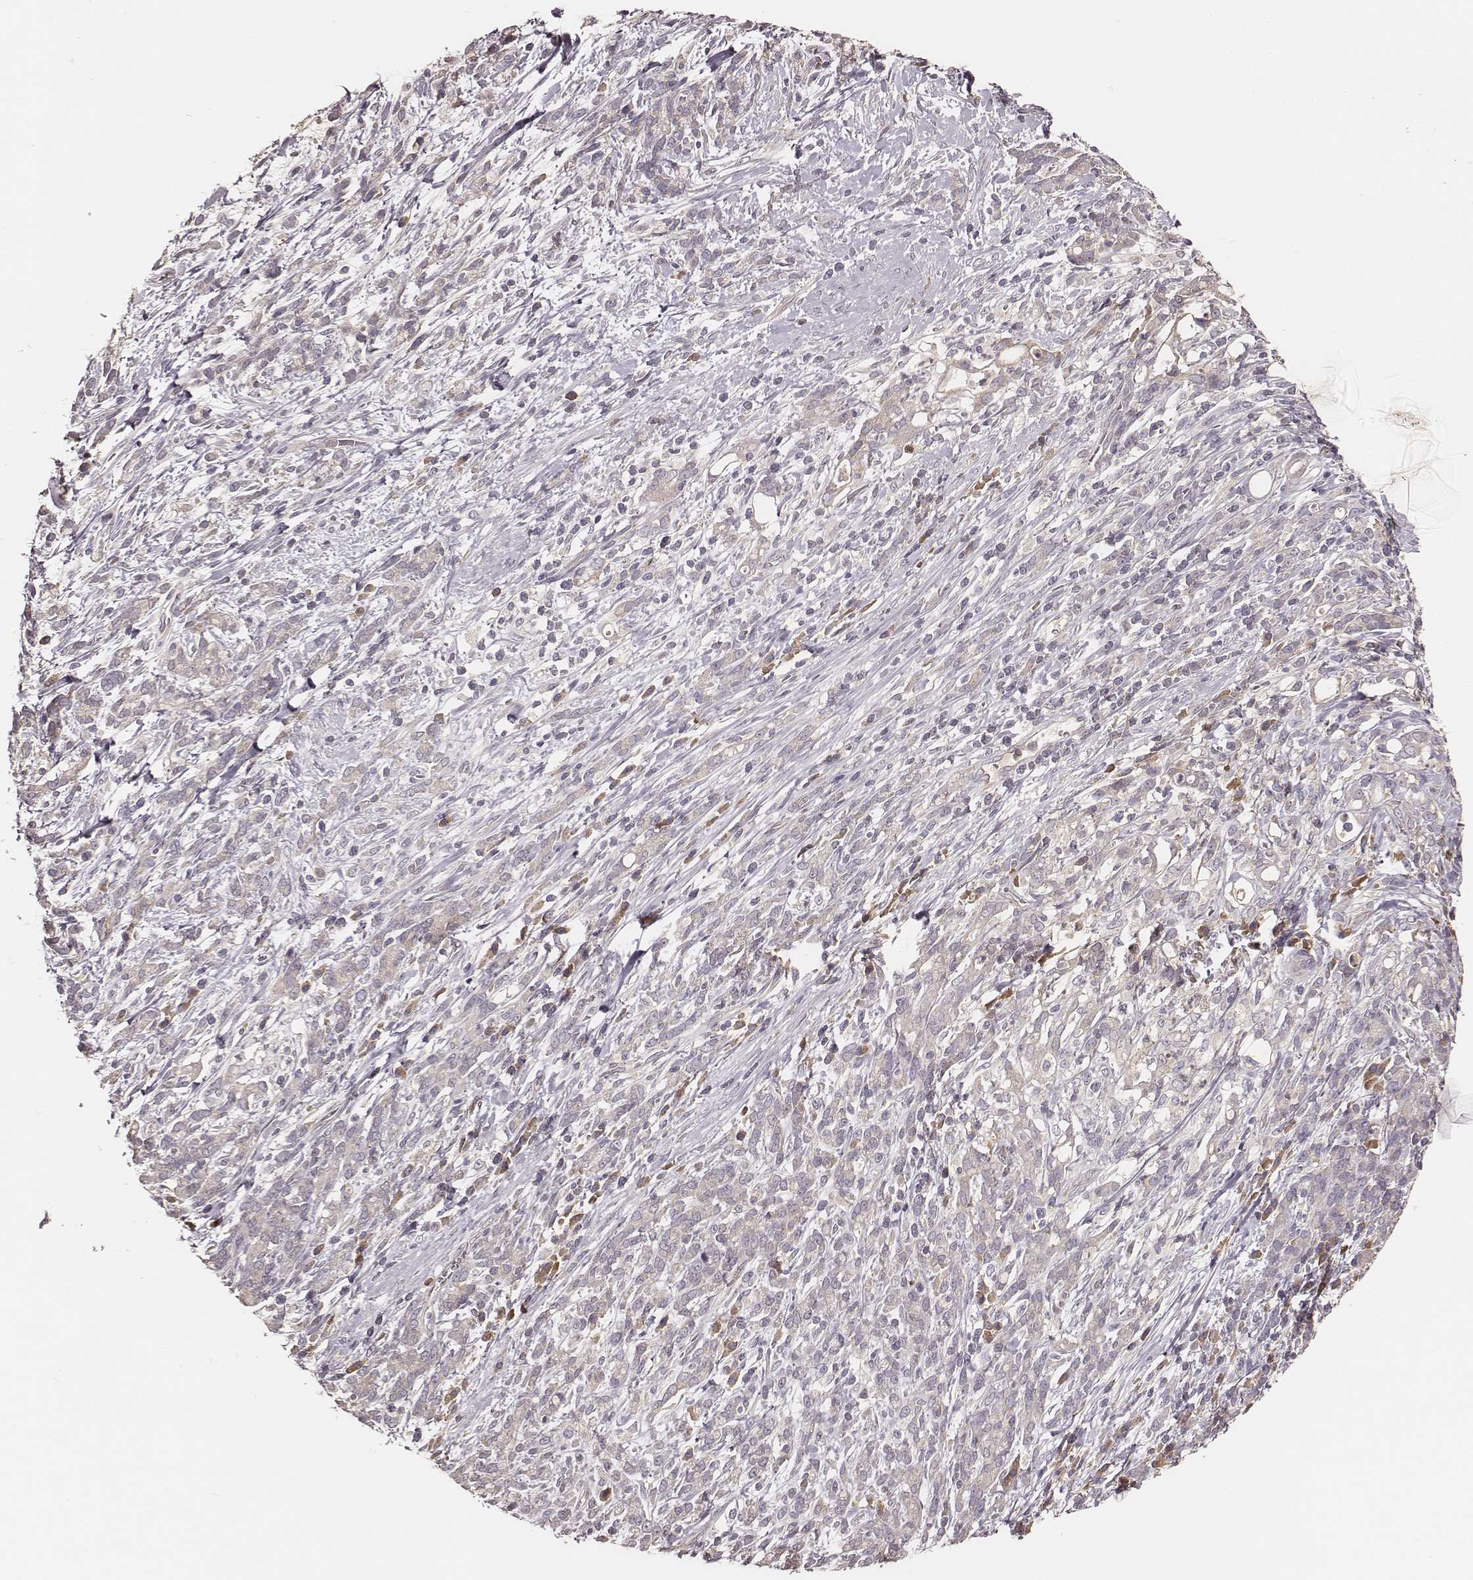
{"staining": {"intensity": "negative", "quantity": "none", "location": "none"}, "tissue": "stomach cancer", "cell_type": "Tumor cells", "image_type": "cancer", "snomed": [{"axis": "morphology", "description": "Adenocarcinoma, NOS"}, {"axis": "topography", "description": "Stomach"}], "caption": "This is an immunohistochemistry (IHC) photomicrograph of stomach cancer. There is no positivity in tumor cells.", "gene": "CARS1", "patient": {"sex": "female", "age": 57}}